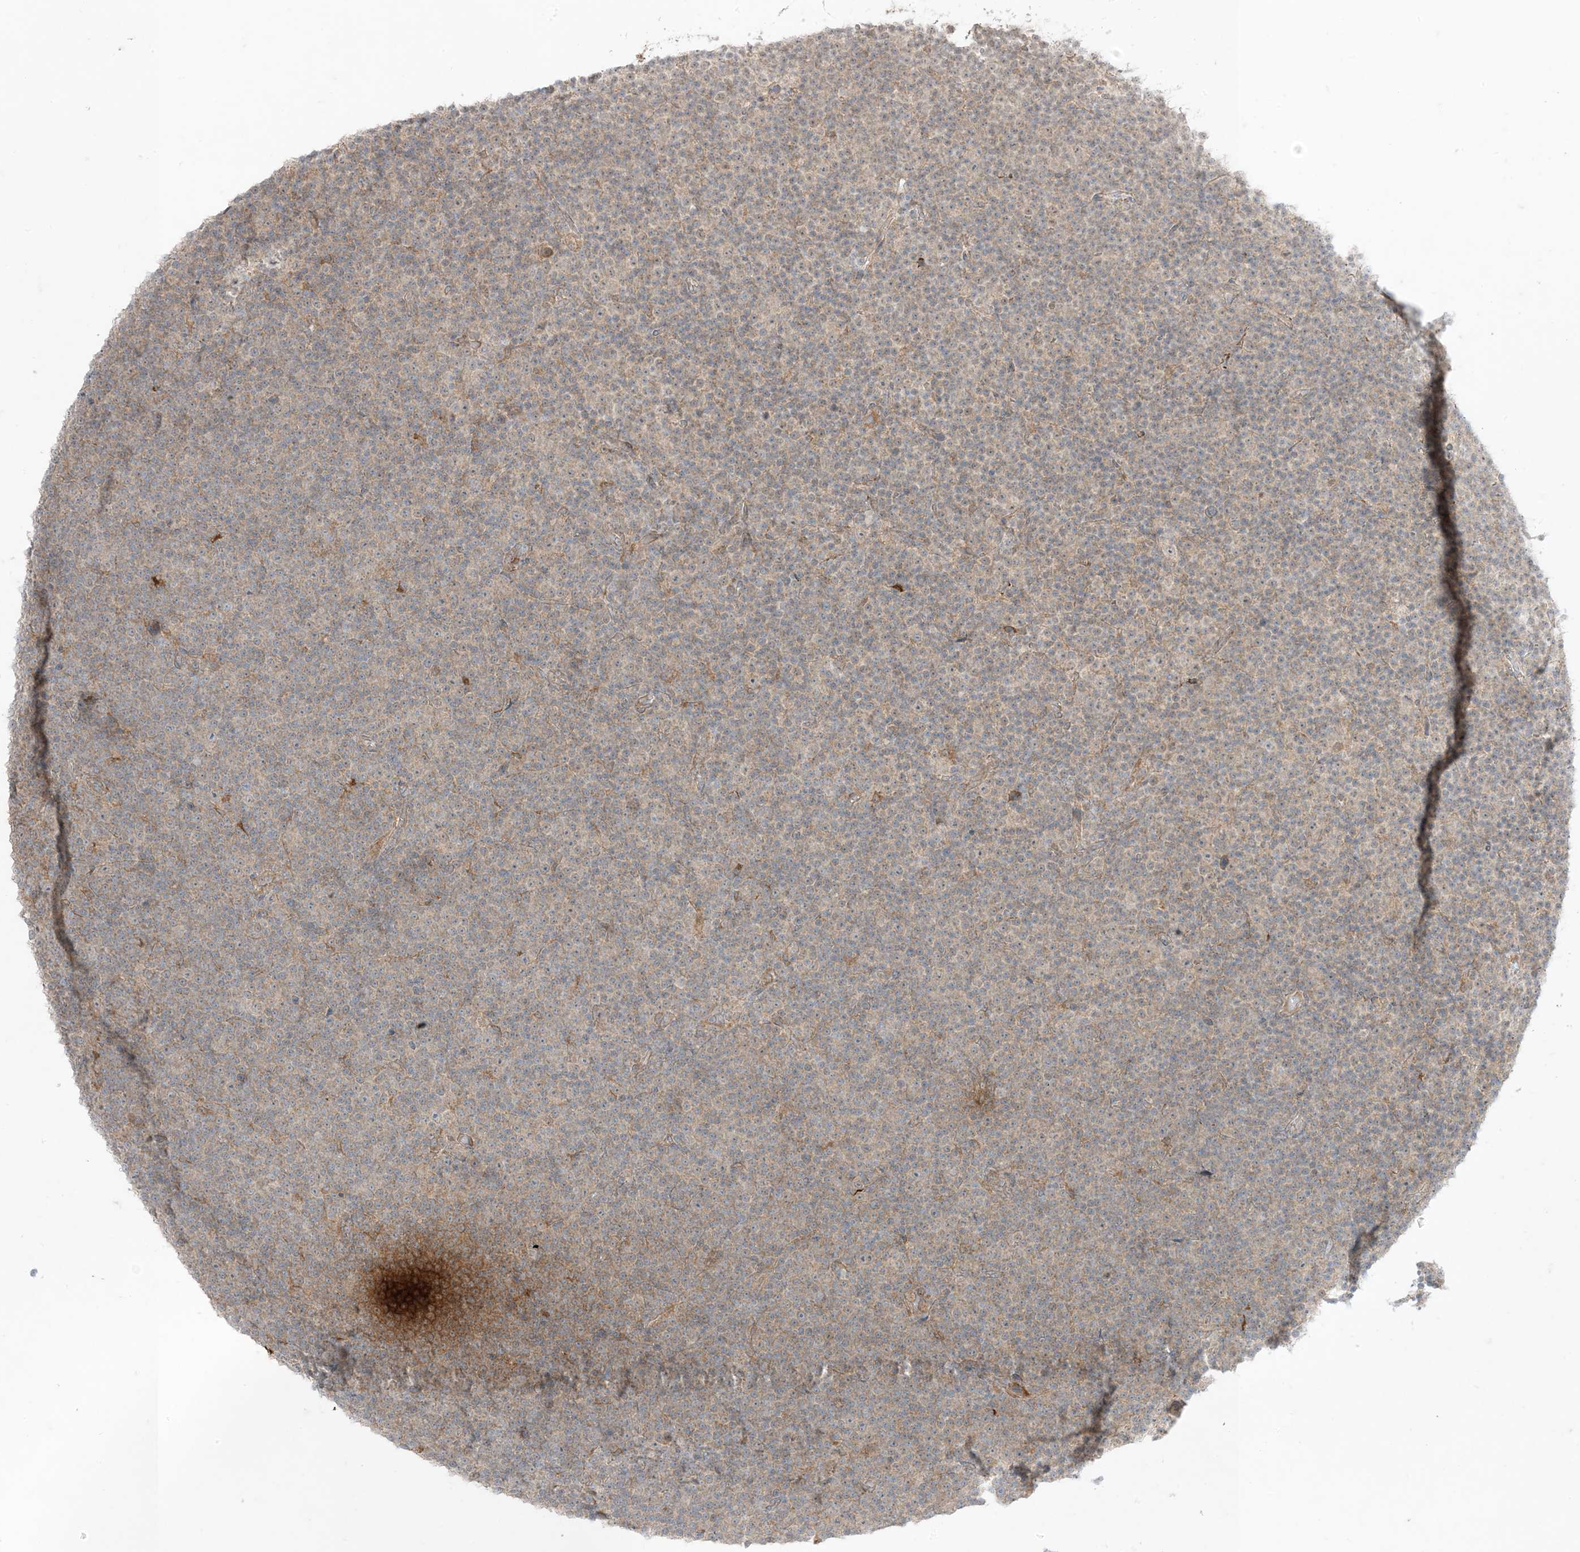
{"staining": {"intensity": "weak", "quantity": "<25%", "location": "cytoplasmic/membranous"}, "tissue": "lymphoma", "cell_type": "Tumor cells", "image_type": "cancer", "snomed": [{"axis": "morphology", "description": "Malignant lymphoma, non-Hodgkin's type, Low grade"}, {"axis": "topography", "description": "Lymph node"}], "caption": "An image of malignant lymphoma, non-Hodgkin's type (low-grade) stained for a protein reveals no brown staining in tumor cells.", "gene": "ODC1", "patient": {"sex": "female", "age": 67}}